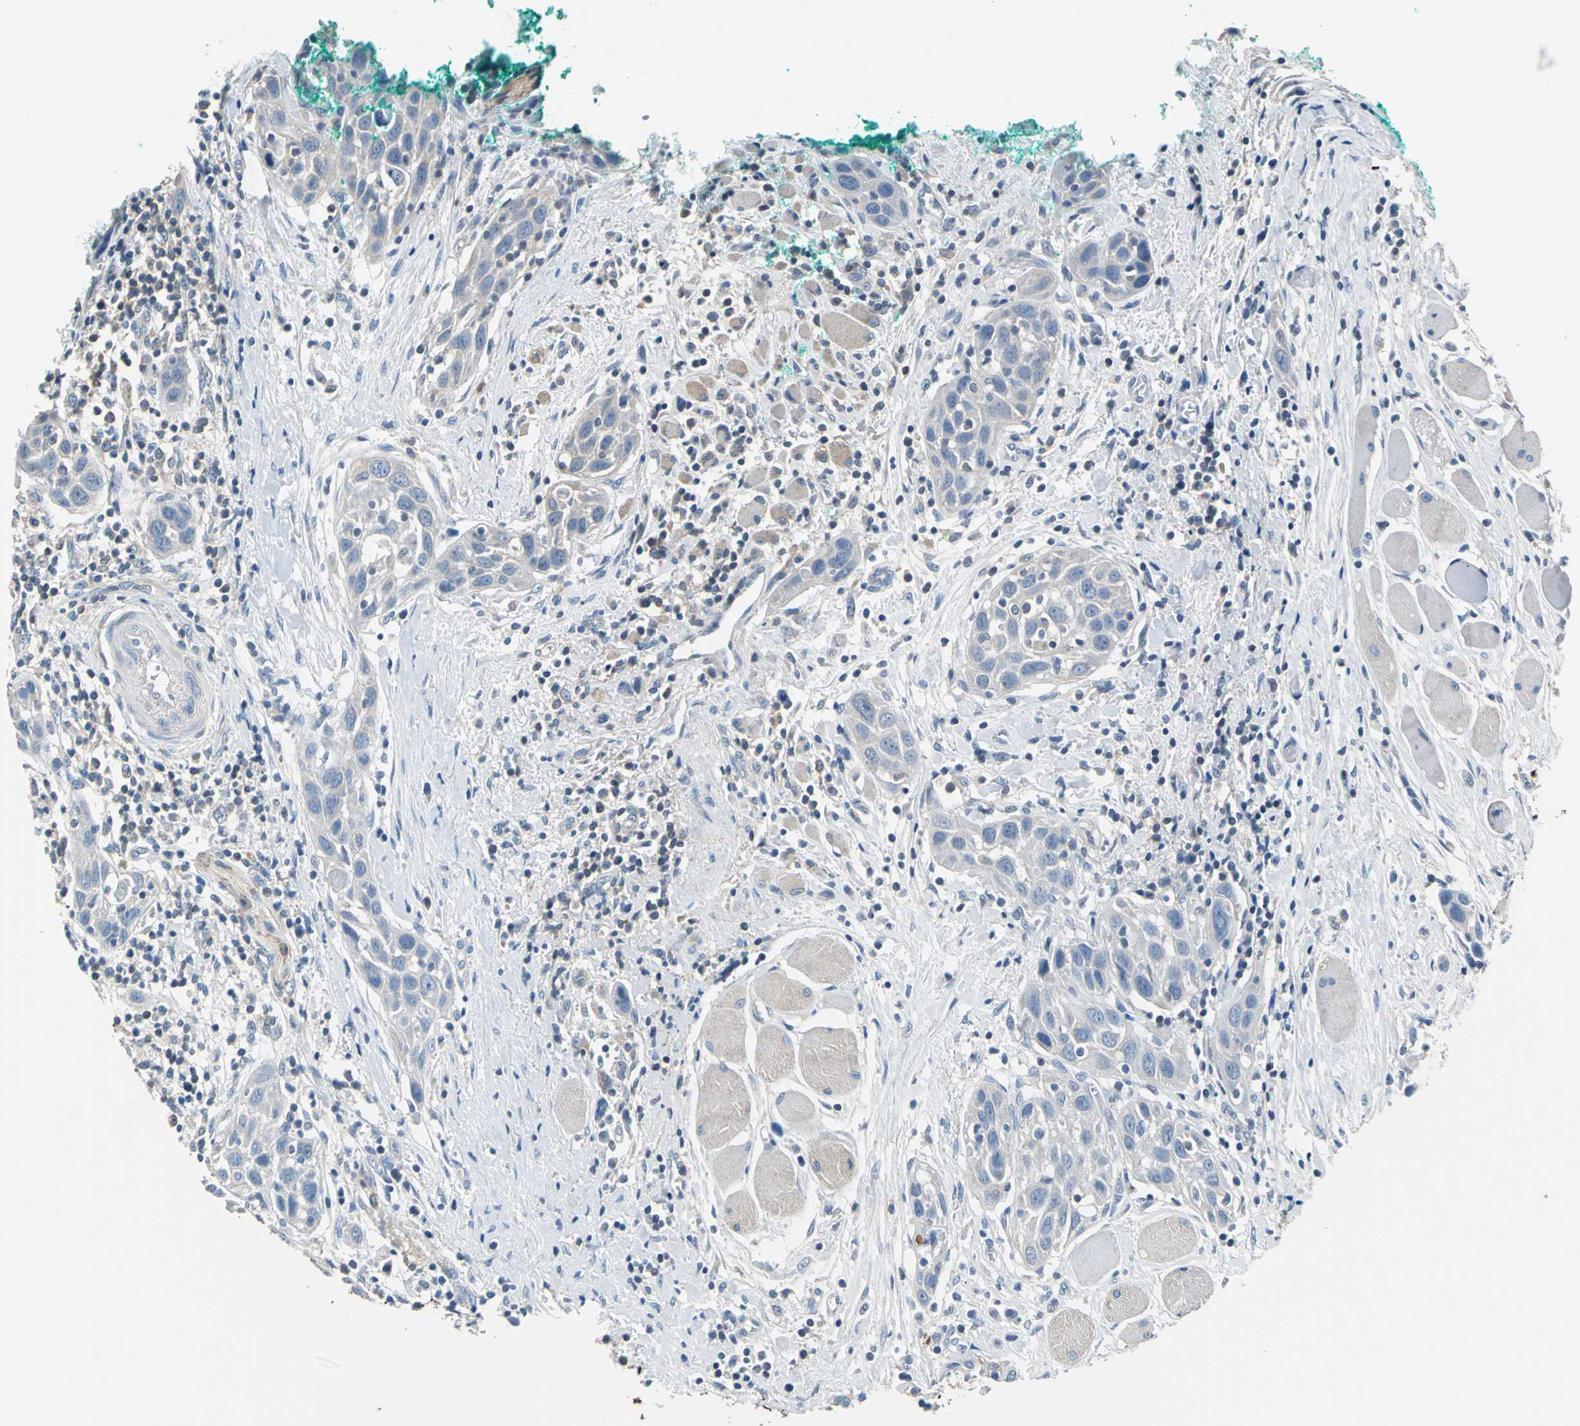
{"staining": {"intensity": "negative", "quantity": "none", "location": "none"}, "tissue": "head and neck cancer", "cell_type": "Tumor cells", "image_type": "cancer", "snomed": [{"axis": "morphology", "description": "Squamous cell carcinoma, NOS"}, {"axis": "topography", "description": "Oral tissue"}, {"axis": "topography", "description": "Head-Neck"}], "caption": "A histopathology image of human head and neck cancer is negative for staining in tumor cells.", "gene": "PRKCA", "patient": {"sex": "female", "age": 50}}